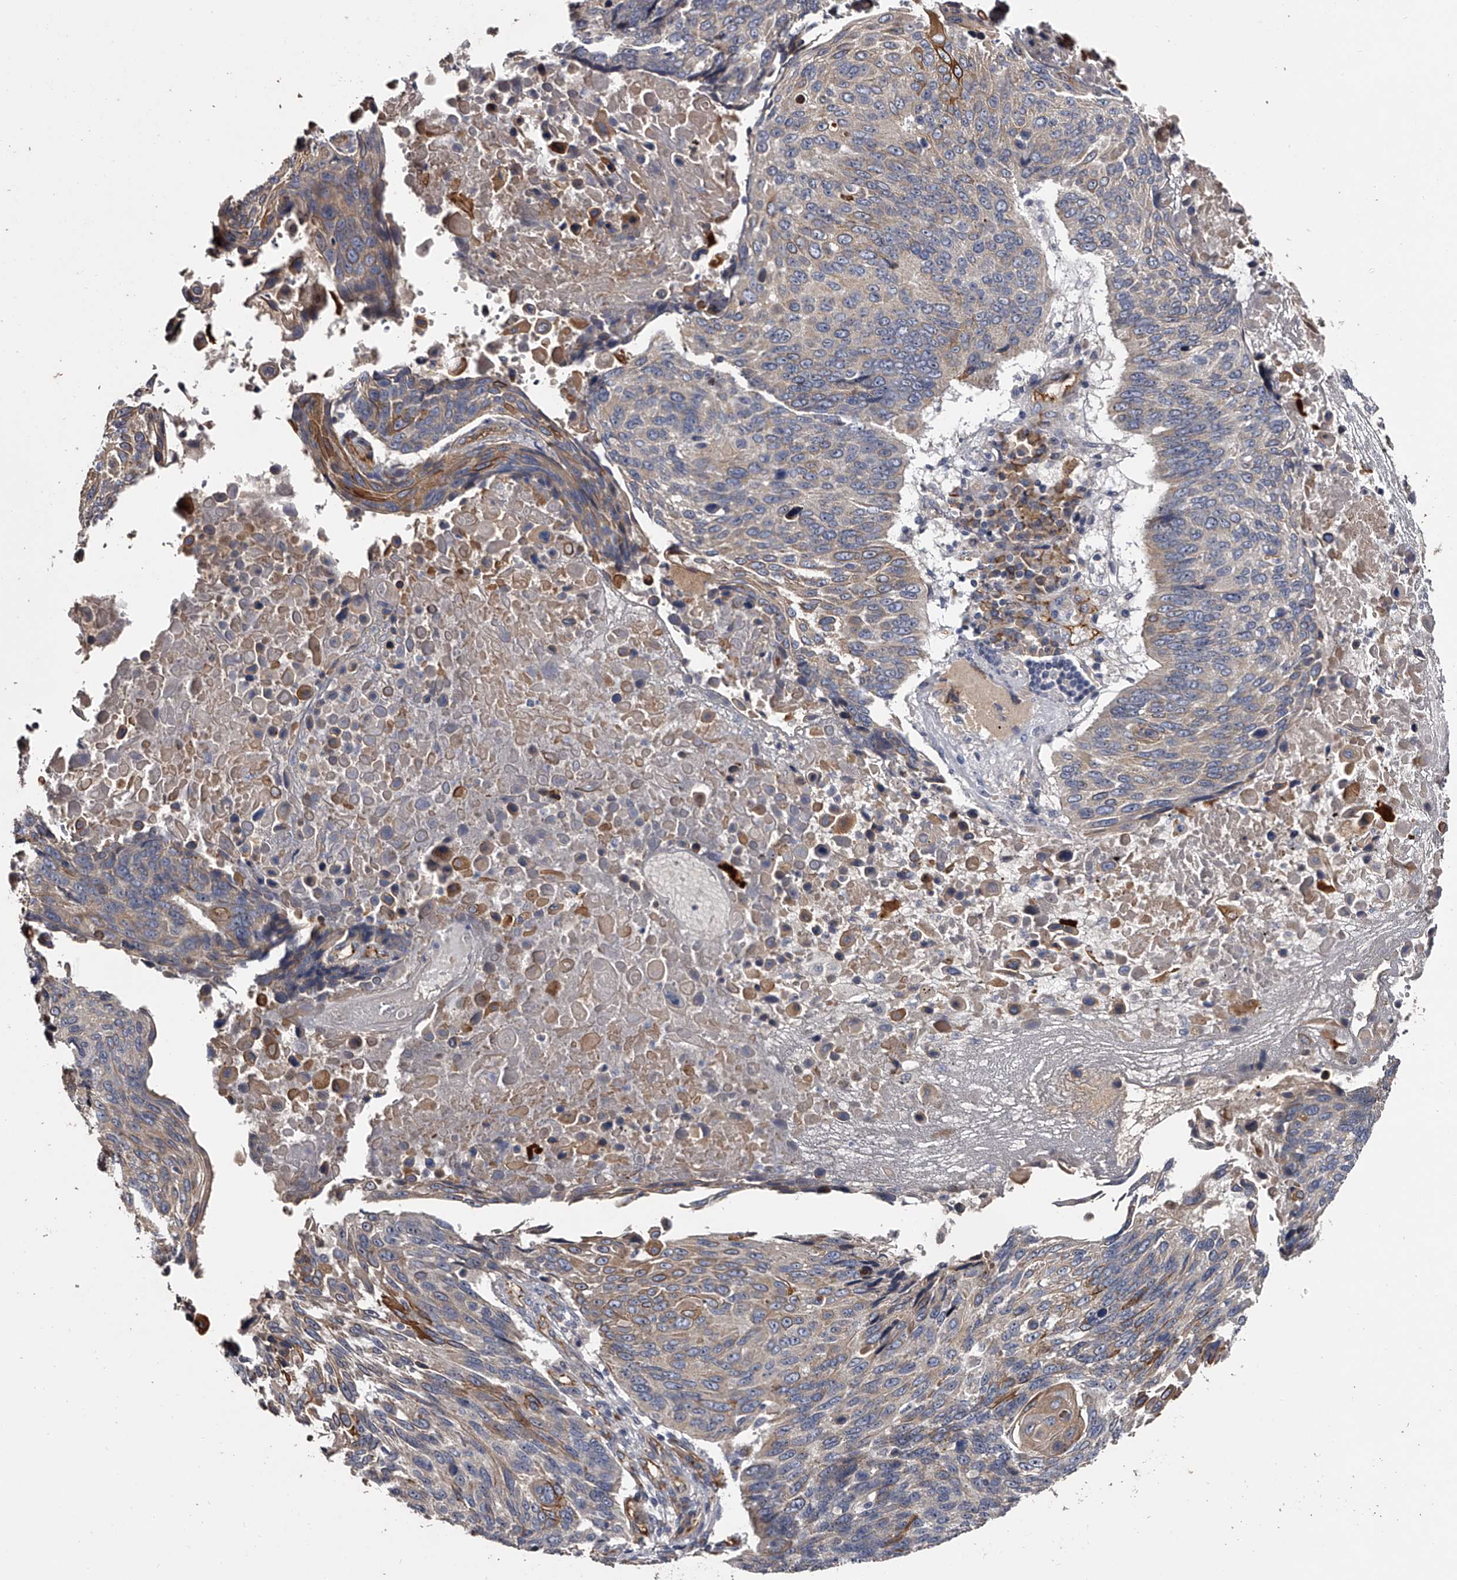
{"staining": {"intensity": "moderate", "quantity": "<25%", "location": "cytoplasmic/membranous"}, "tissue": "lung cancer", "cell_type": "Tumor cells", "image_type": "cancer", "snomed": [{"axis": "morphology", "description": "Squamous cell carcinoma, NOS"}, {"axis": "topography", "description": "Lung"}], "caption": "High-power microscopy captured an IHC micrograph of squamous cell carcinoma (lung), revealing moderate cytoplasmic/membranous positivity in about <25% of tumor cells.", "gene": "MDN1", "patient": {"sex": "male", "age": 66}}